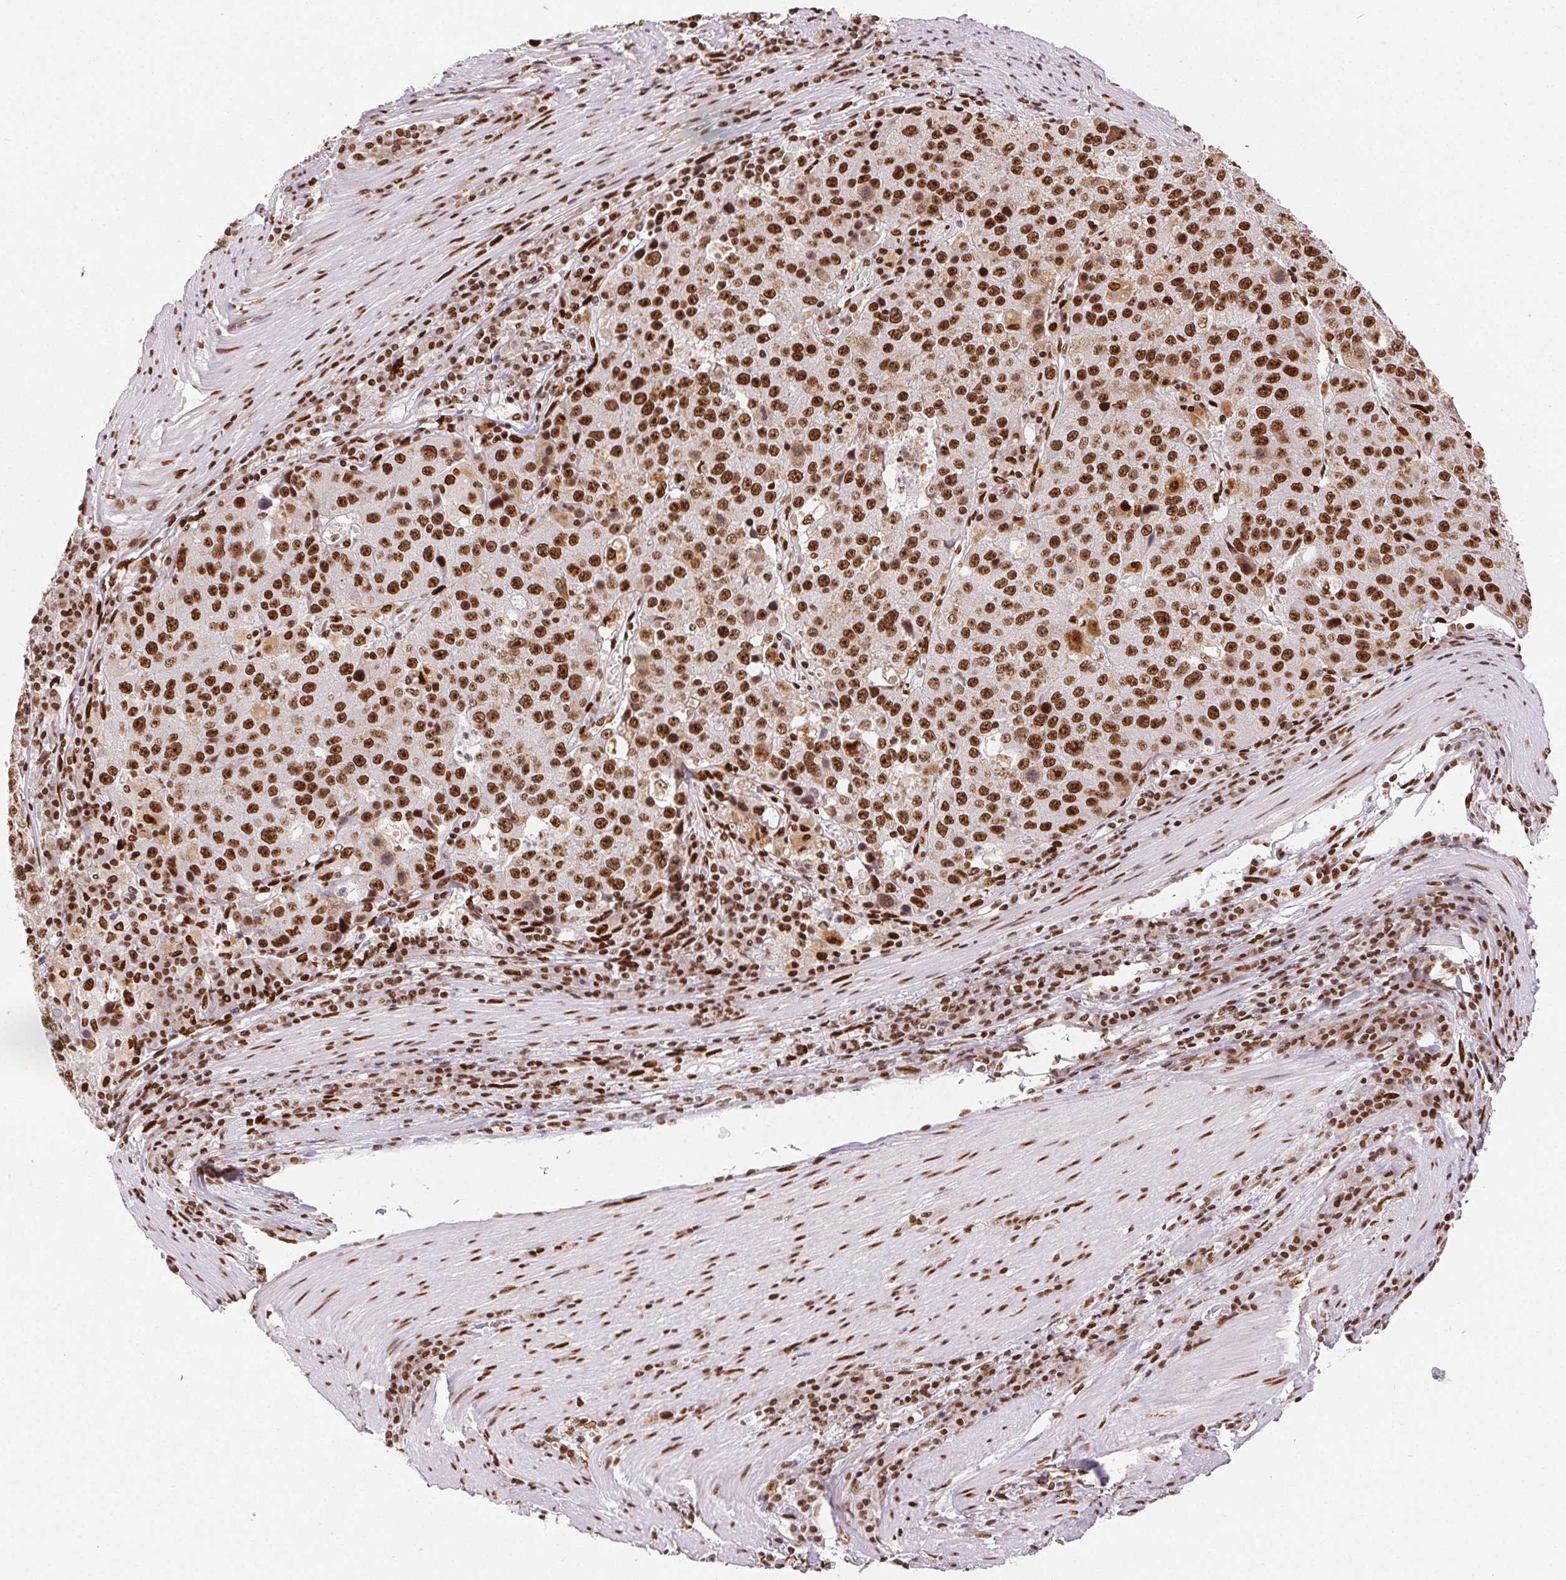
{"staining": {"intensity": "strong", "quantity": ">75%", "location": "nuclear"}, "tissue": "stomach cancer", "cell_type": "Tumor cells", "image_type": "cancer", "snomed": [{"axis": "morphology", "description": "Adenocarcinoma, NOS"}, {"axis": "topography", "description": "Stomach"}], "caption": "About >75% of tumor cells in human adenocarcinoma (stomach) demonstrate strong nuclear protein expression as visualized by brown immunohistochemical staining.", "gene": "ZNF80", "patient": {"sex": "male", "age": 71}}